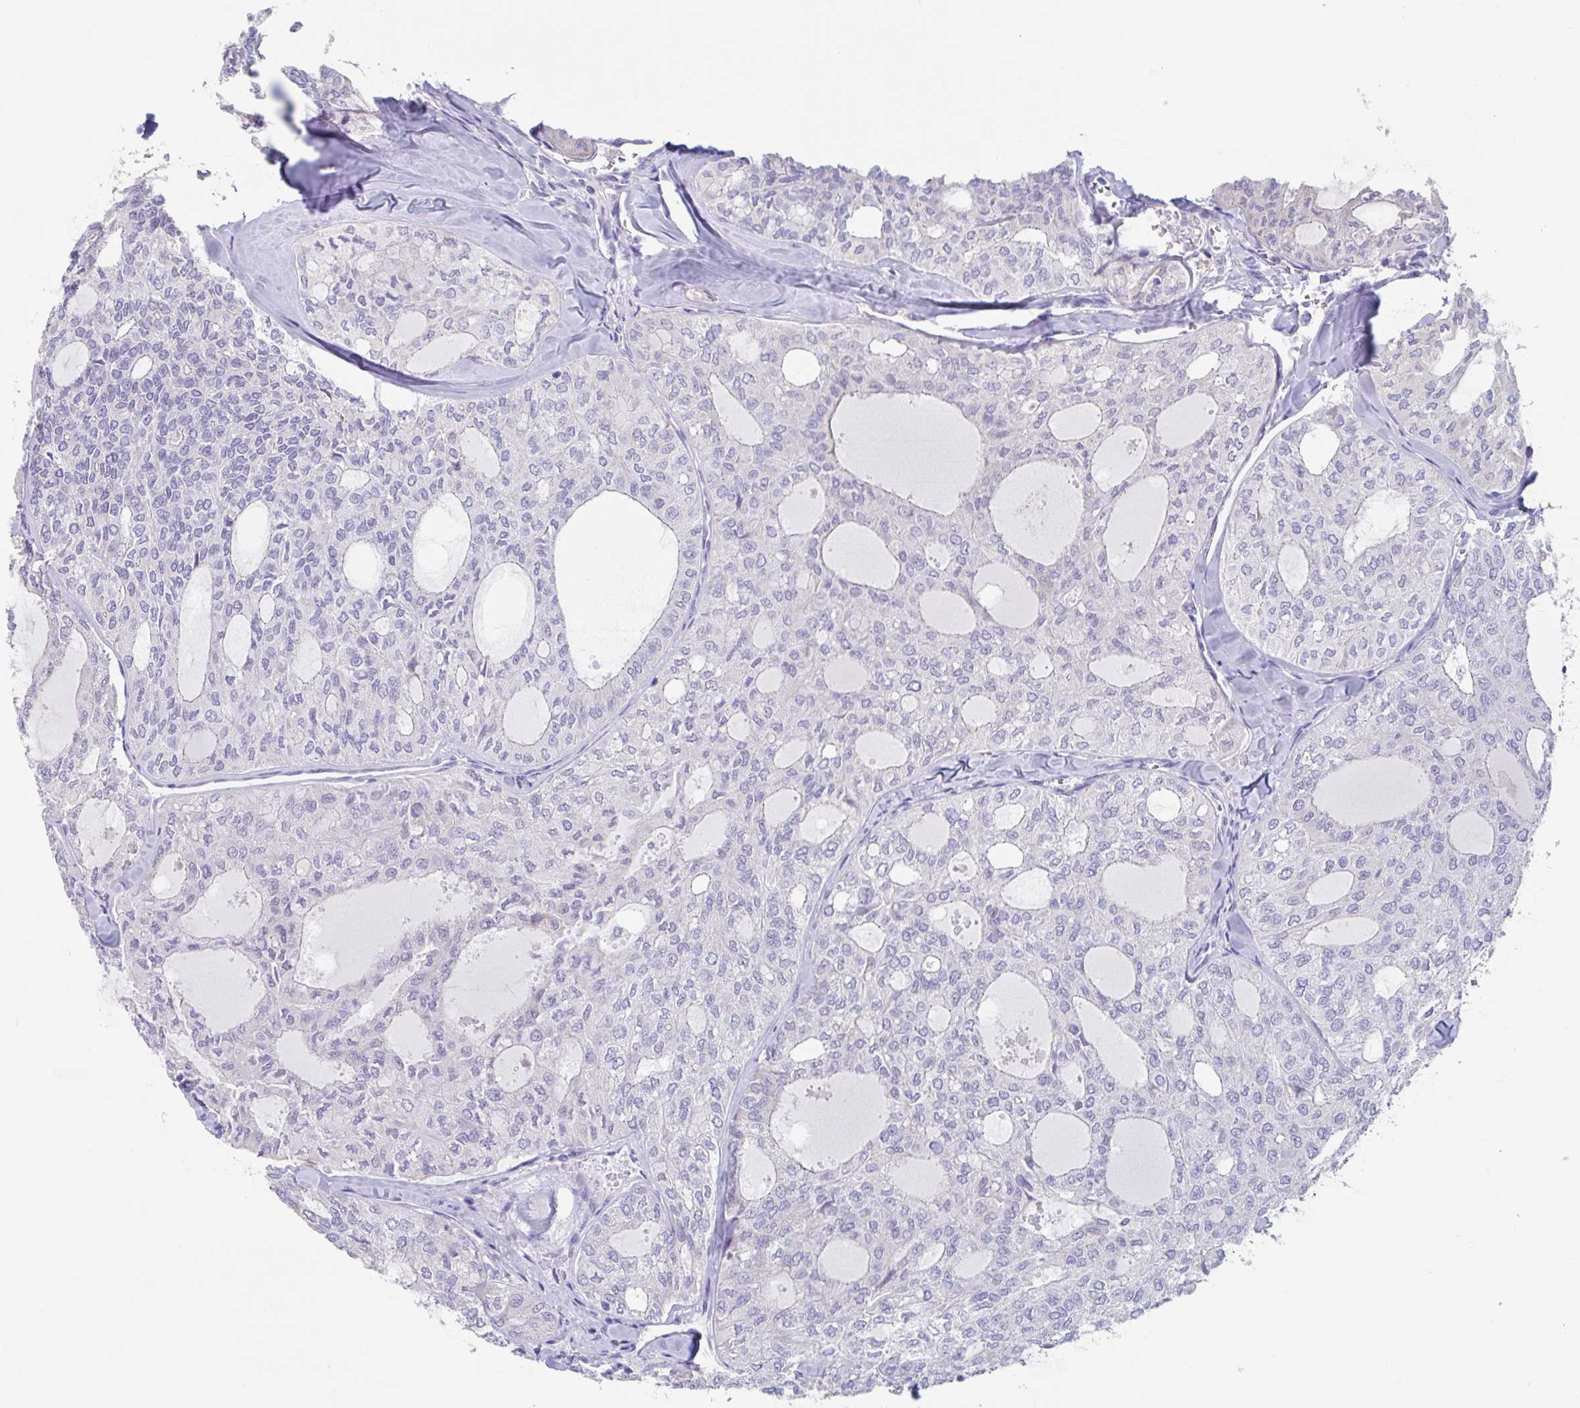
{"staining": {"intensity": "negative", "quantity": "none", "location": "none"}, "tissue": "thyroid cancer", "cell_type": "Tumor cells", "image_type": "cancer", "snomed": [{"axis": "morphology", "description": "Follicular adenoma carcinoma, NOS"}, {"axis": "topography", "description": "Thyroid gland"}], "caption": "Thyroid follicular adenoma carcinoma was stained to show a protein in brown. There is no significant expression in tumor cells.", "gene": "NOXRED1", "patient": {"sex": "male", "age": 75}}